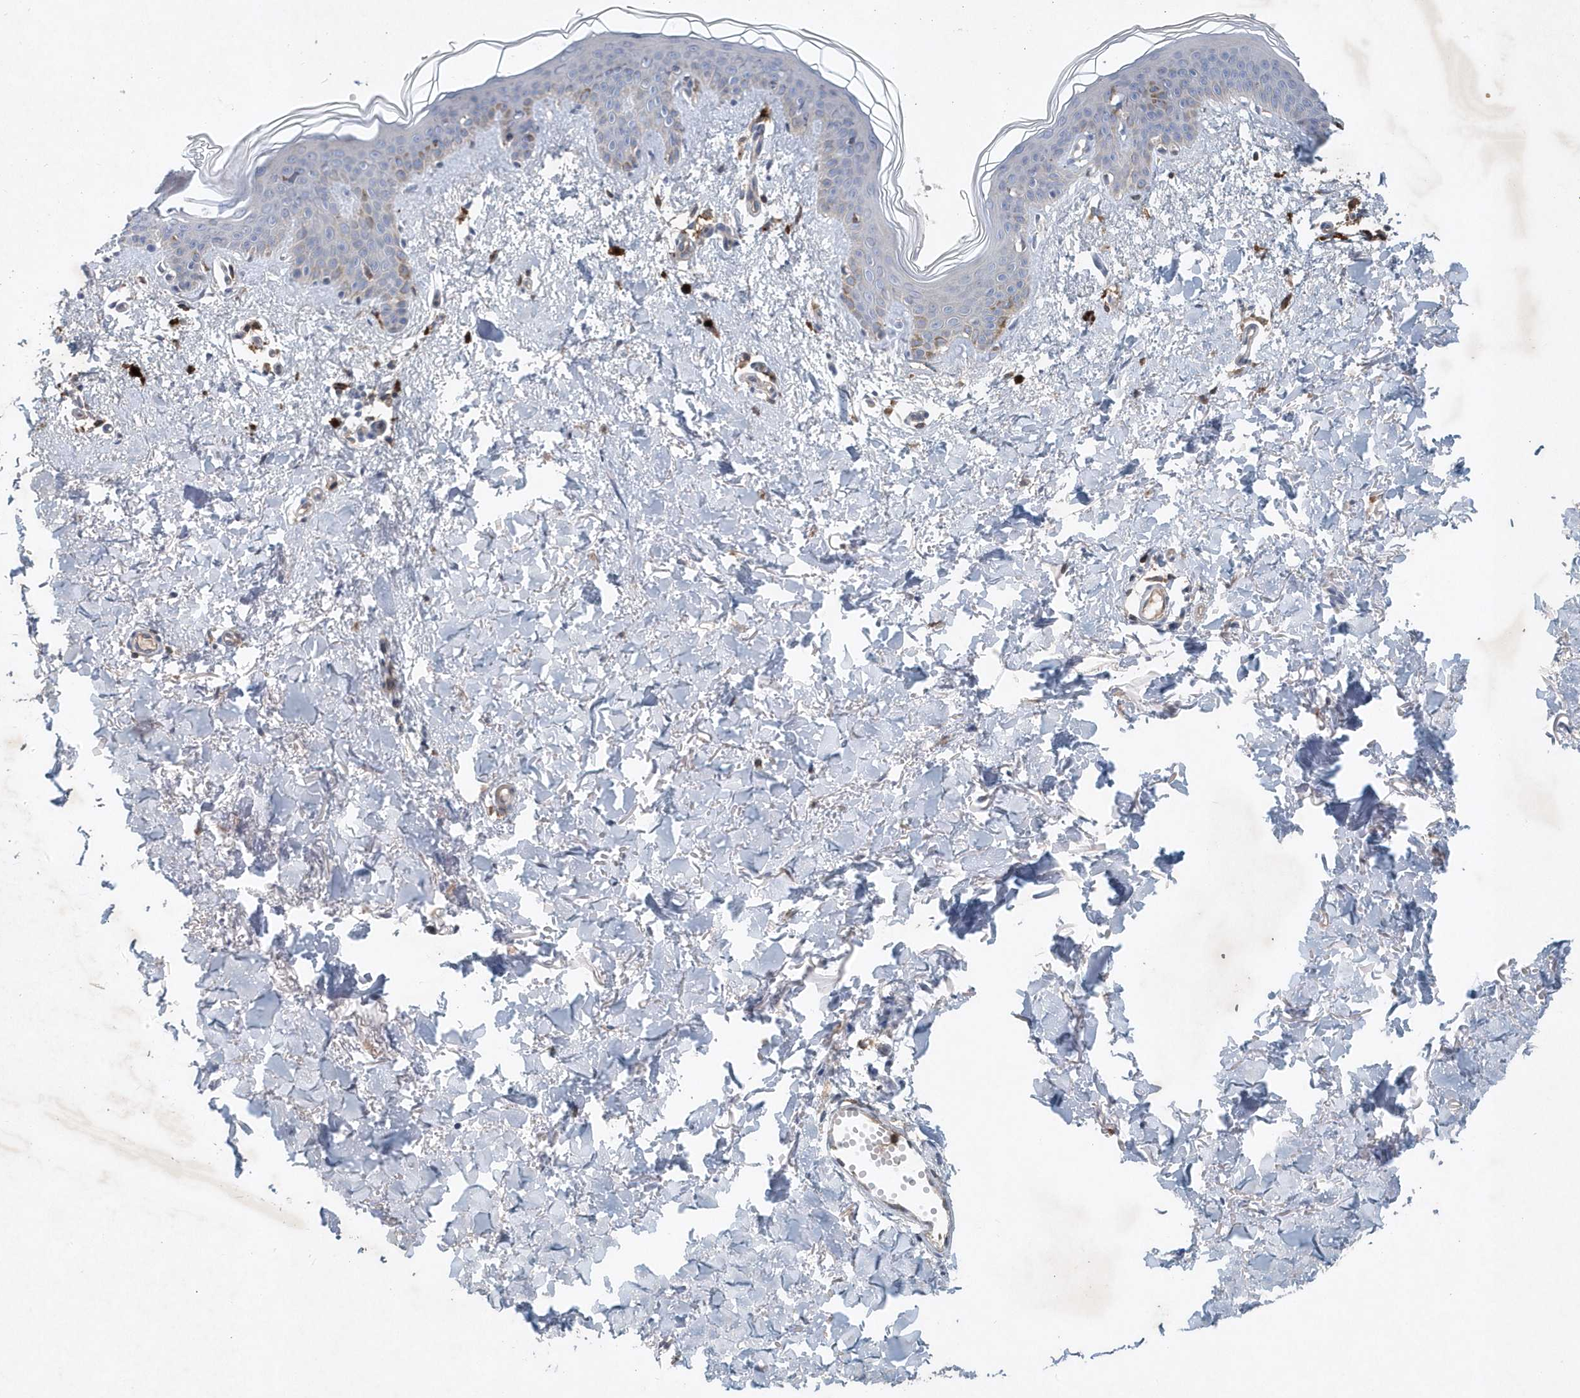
{"staining": {"intensity": "negative", "quantity": "none", "location": "none"}, "tissue": "skin", "cell_type": "Fibroblasts", "image_type": "normal", "snomed": [{"axis": "morphology", "description": "Normal tissue, NOS"}, {"axis": "topography", "description": "Skin"}], "caption": "There is no significant staining in fibroblasts of skin.", "gene": "P2RY10", "patient": {"sex": "female", "age": 46}}